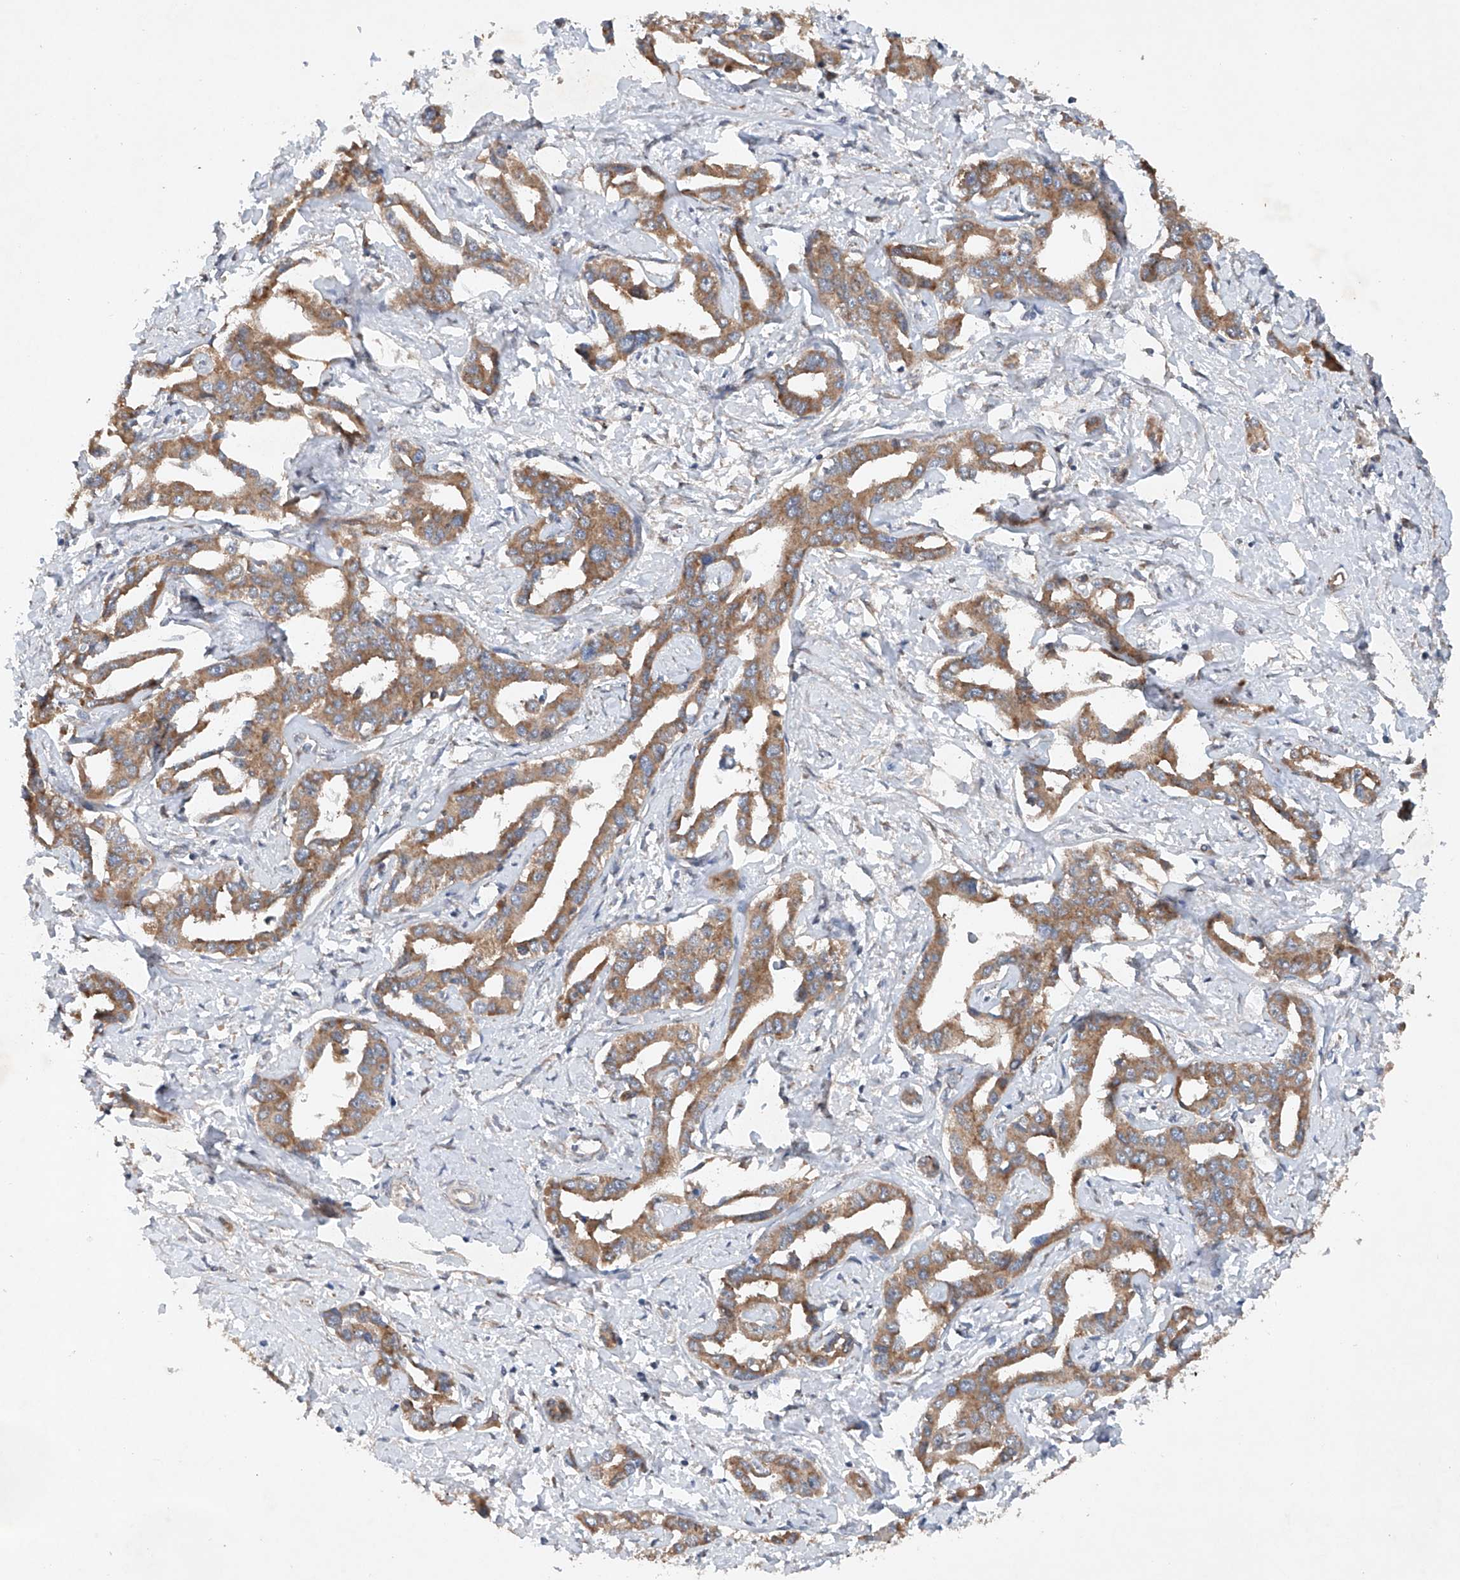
{"staining": {"intensity": "moderate", "quantity": ">75%", "location": "cytoplasmic/membranous"}, "tissue": "liver cancer", "cell_type": "Tumor cells", "image_type": "cancer", "snomed": [{"axis": "morphology", "description": "Cholangiocarcinoma"}, {"axis": "topography", "description": "Liver"}], "caption": "This histopathology image exhibits immunohistochemistry staining of liver cancer, with medium moderate cytoplasmic/membranous expression in about >75% of tumor cells.", "gene": "CEP85L", "patient": {"sex": "male", "age": 59}}